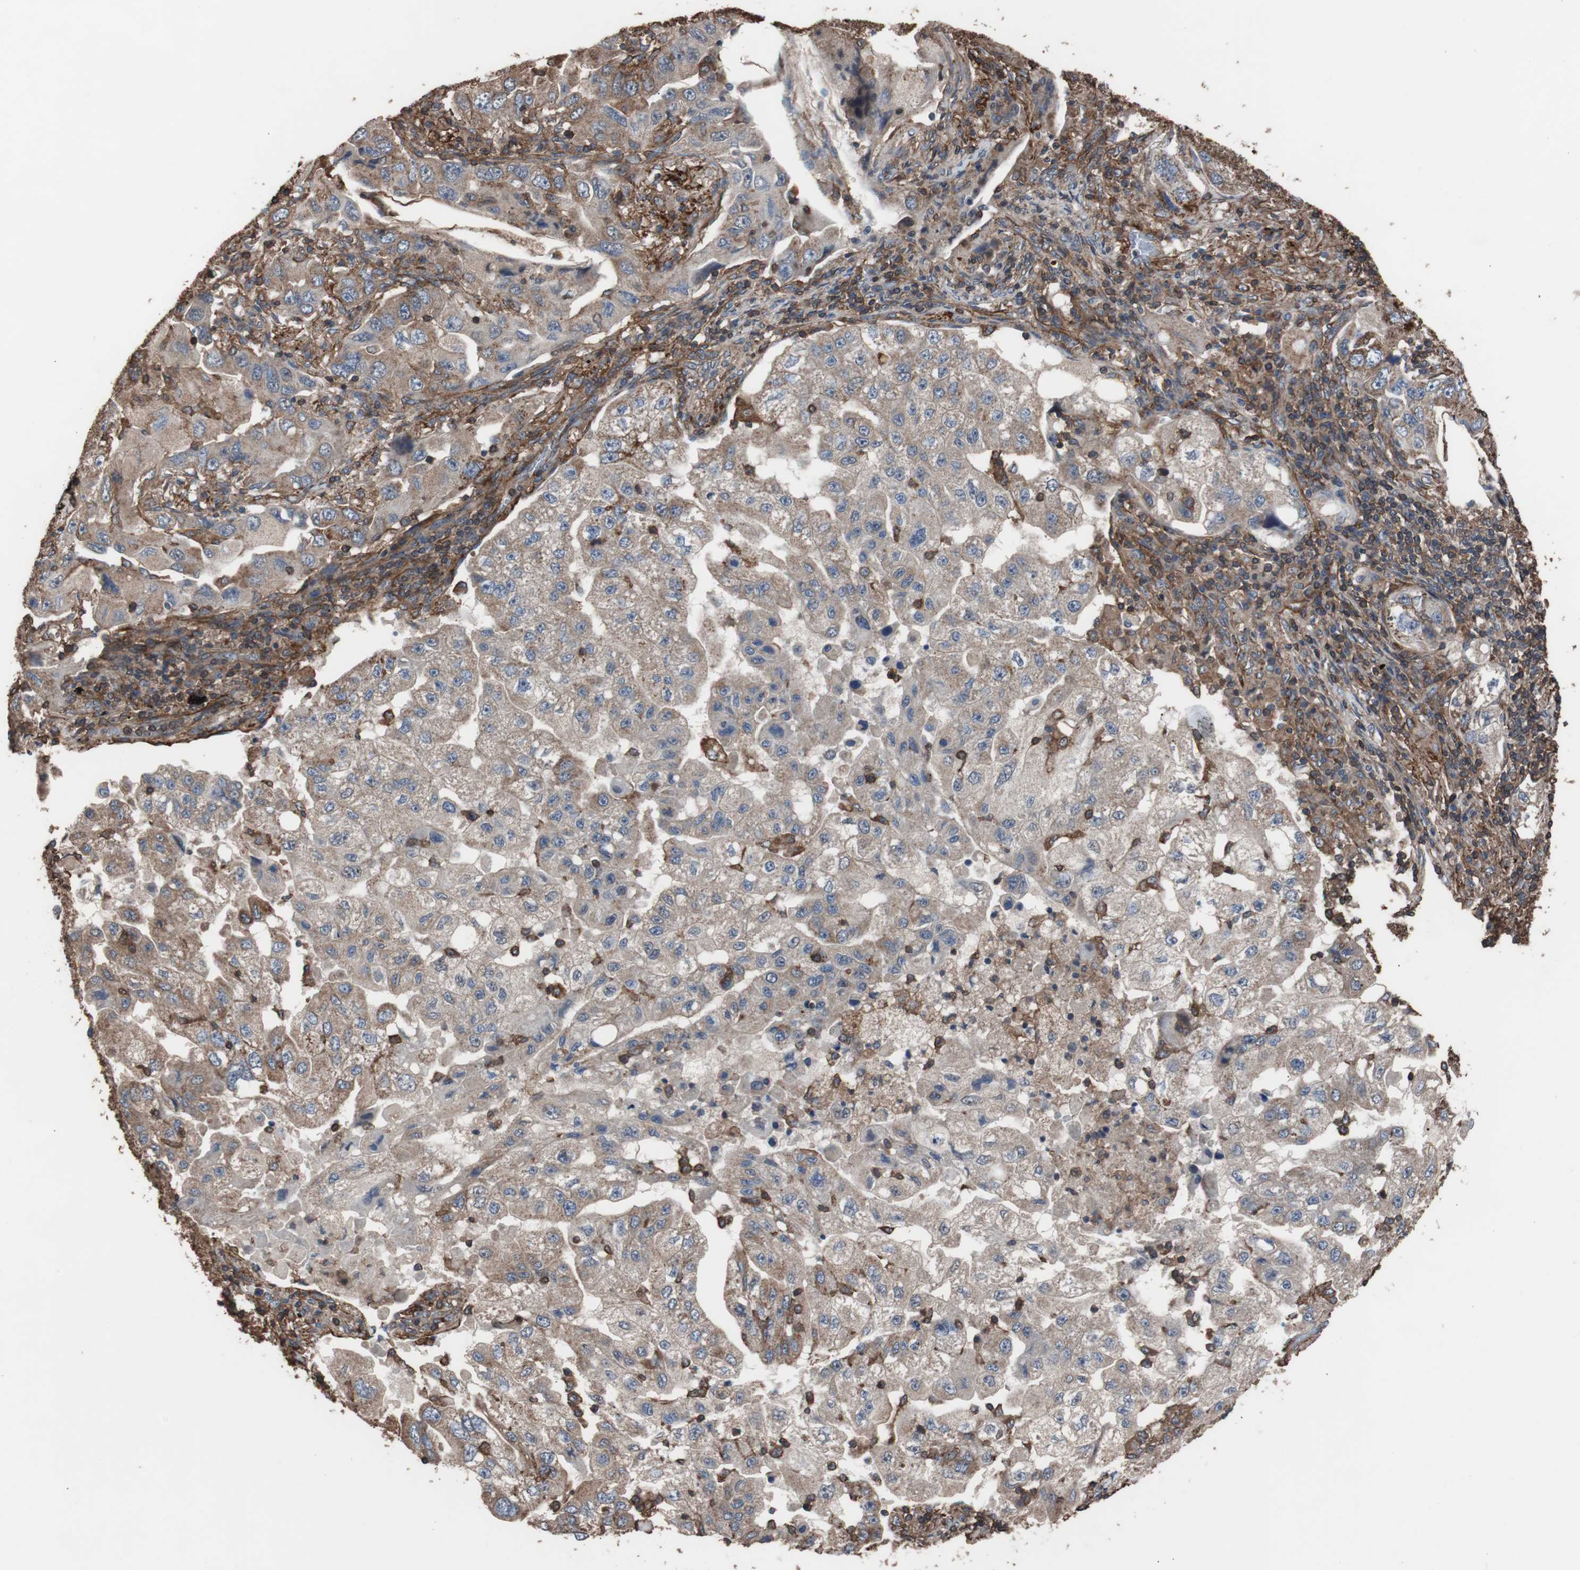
{"staining": {"intensity": "moderate", "quantity": ">75%", "location": "cytoplasmic/membranous"}, "tissue": "lung cancer", "cell_type": "Tumor cells", "image_type": "cancer", "snomed": [{"axis": "morphology", "description": "Adenocarcinoma, NOS"}, {"axis": "topography", "description": "Lung"}], "caption": "Immunohistochemistry of human lung cancer demonstrates medium levels of moderate cytoplasmic/membranous positivity in approximately >75% of tumor cells.", "gene": "COL6A2", "patient": {"sex": "female", "age": 65}}